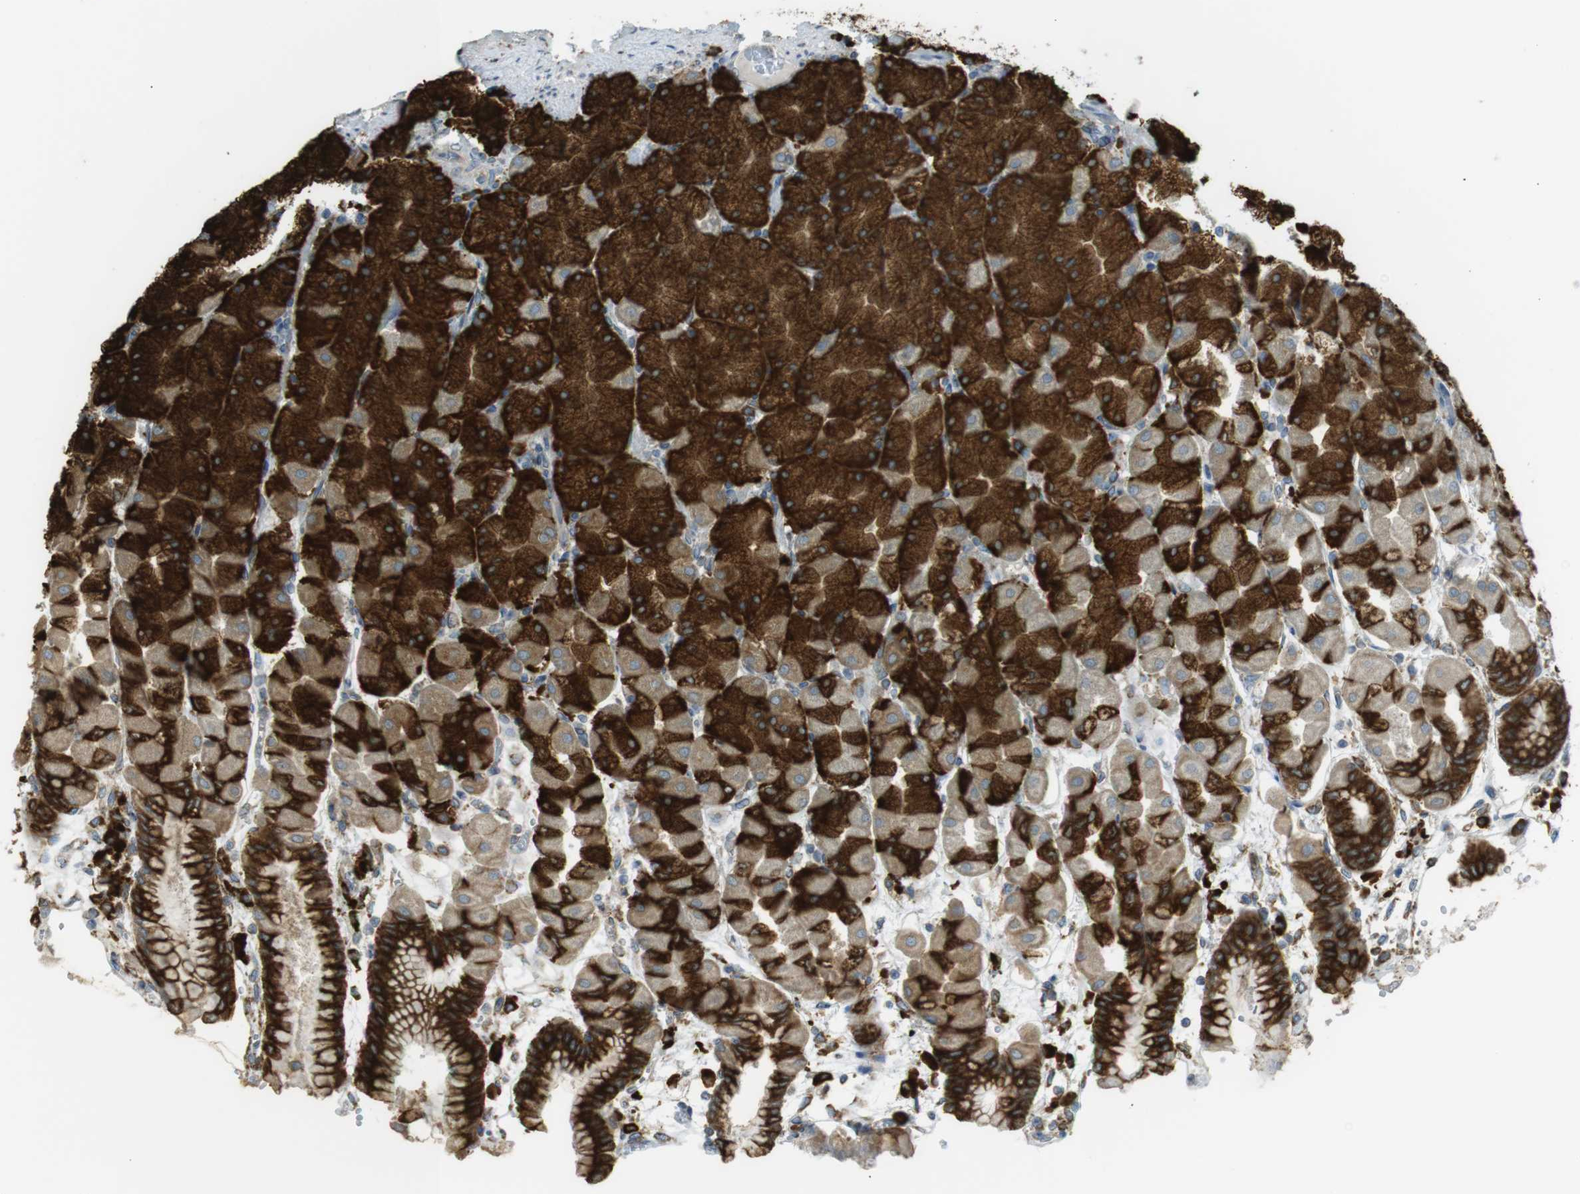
{"staining": {"intensity": "strong", "quantity": ">75%", "location": "cytoplasmic/membranous"}, "tissue": "stomach", "cell_type": "Glandular cells", "image_type": "normal", "snomed": [{"axis": "morphology", "description": "Normal tissue, NOS"}, {"axis": "topography", "description": "Stomach, upper"}], "caption": "IHC micrograph of normal stomach: stomach stained using immunohistochemistry displays high levels of strong protein expression localized specifically in the cytoplasmic/membranous of glandular cells, appearing as a cytoplasmic/membranous brown color.", "gene": "MBOAT2", "patient": {"sex": "female", "age": 56}}